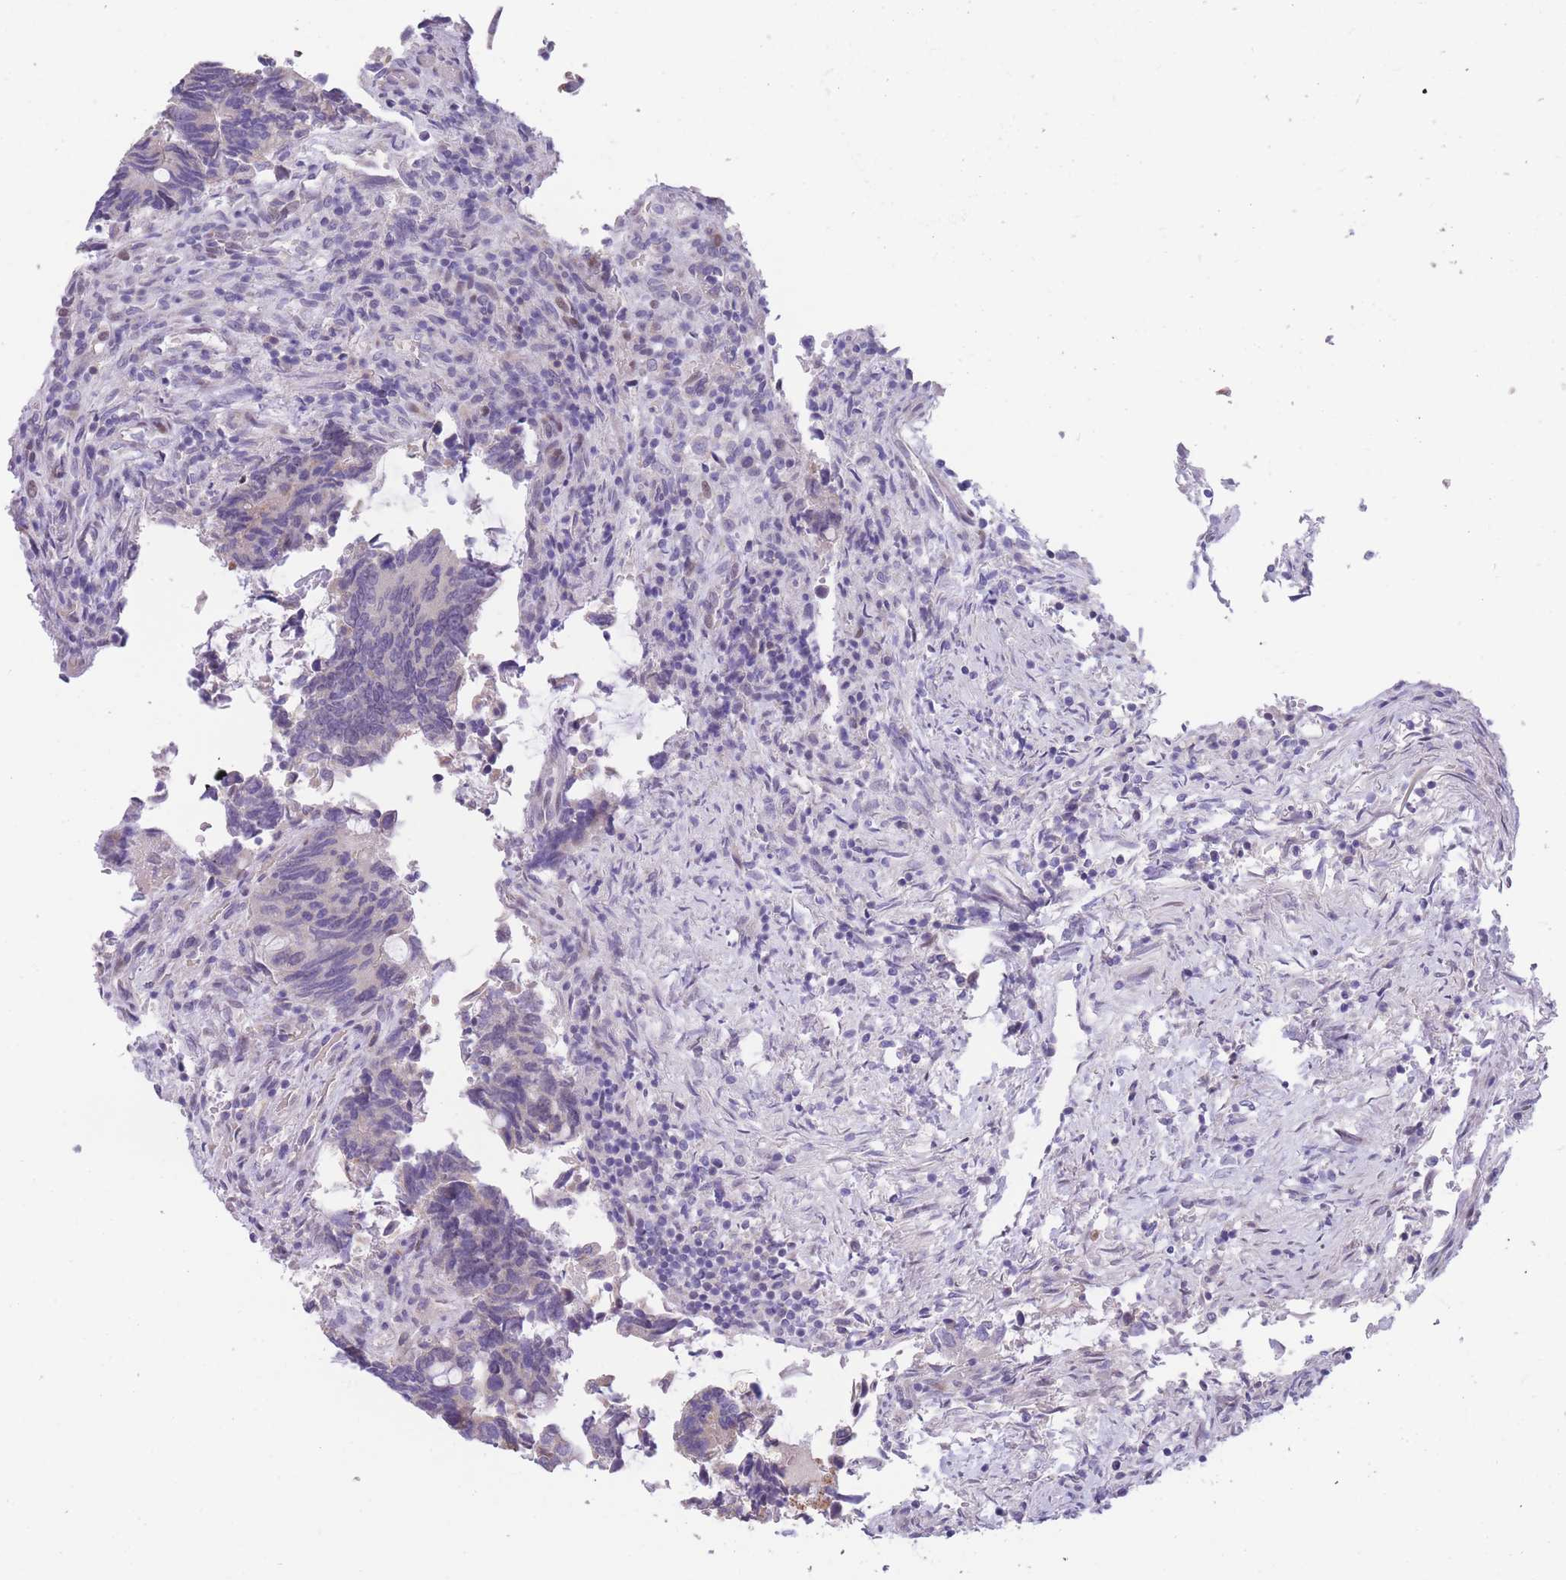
{"staining": {"intensity": "negative", "quantity": "none", "location": "none"}, "tissue": "colorectal cancer", "cell_type": "Tumor cells", "image_type": "cancer", "snomed": [{"axis": "morphology", "description": "Adenocarcinoma, NOS"}, {"axis": "topography", "description": "Colon"}], "caption": "Immunohistochemistry of colorectal cancer (adenocarcinoma) shows no staining in tumor cells.", "gene": "SHCBP1", "patient": {"sex": "male", "age": 87}}